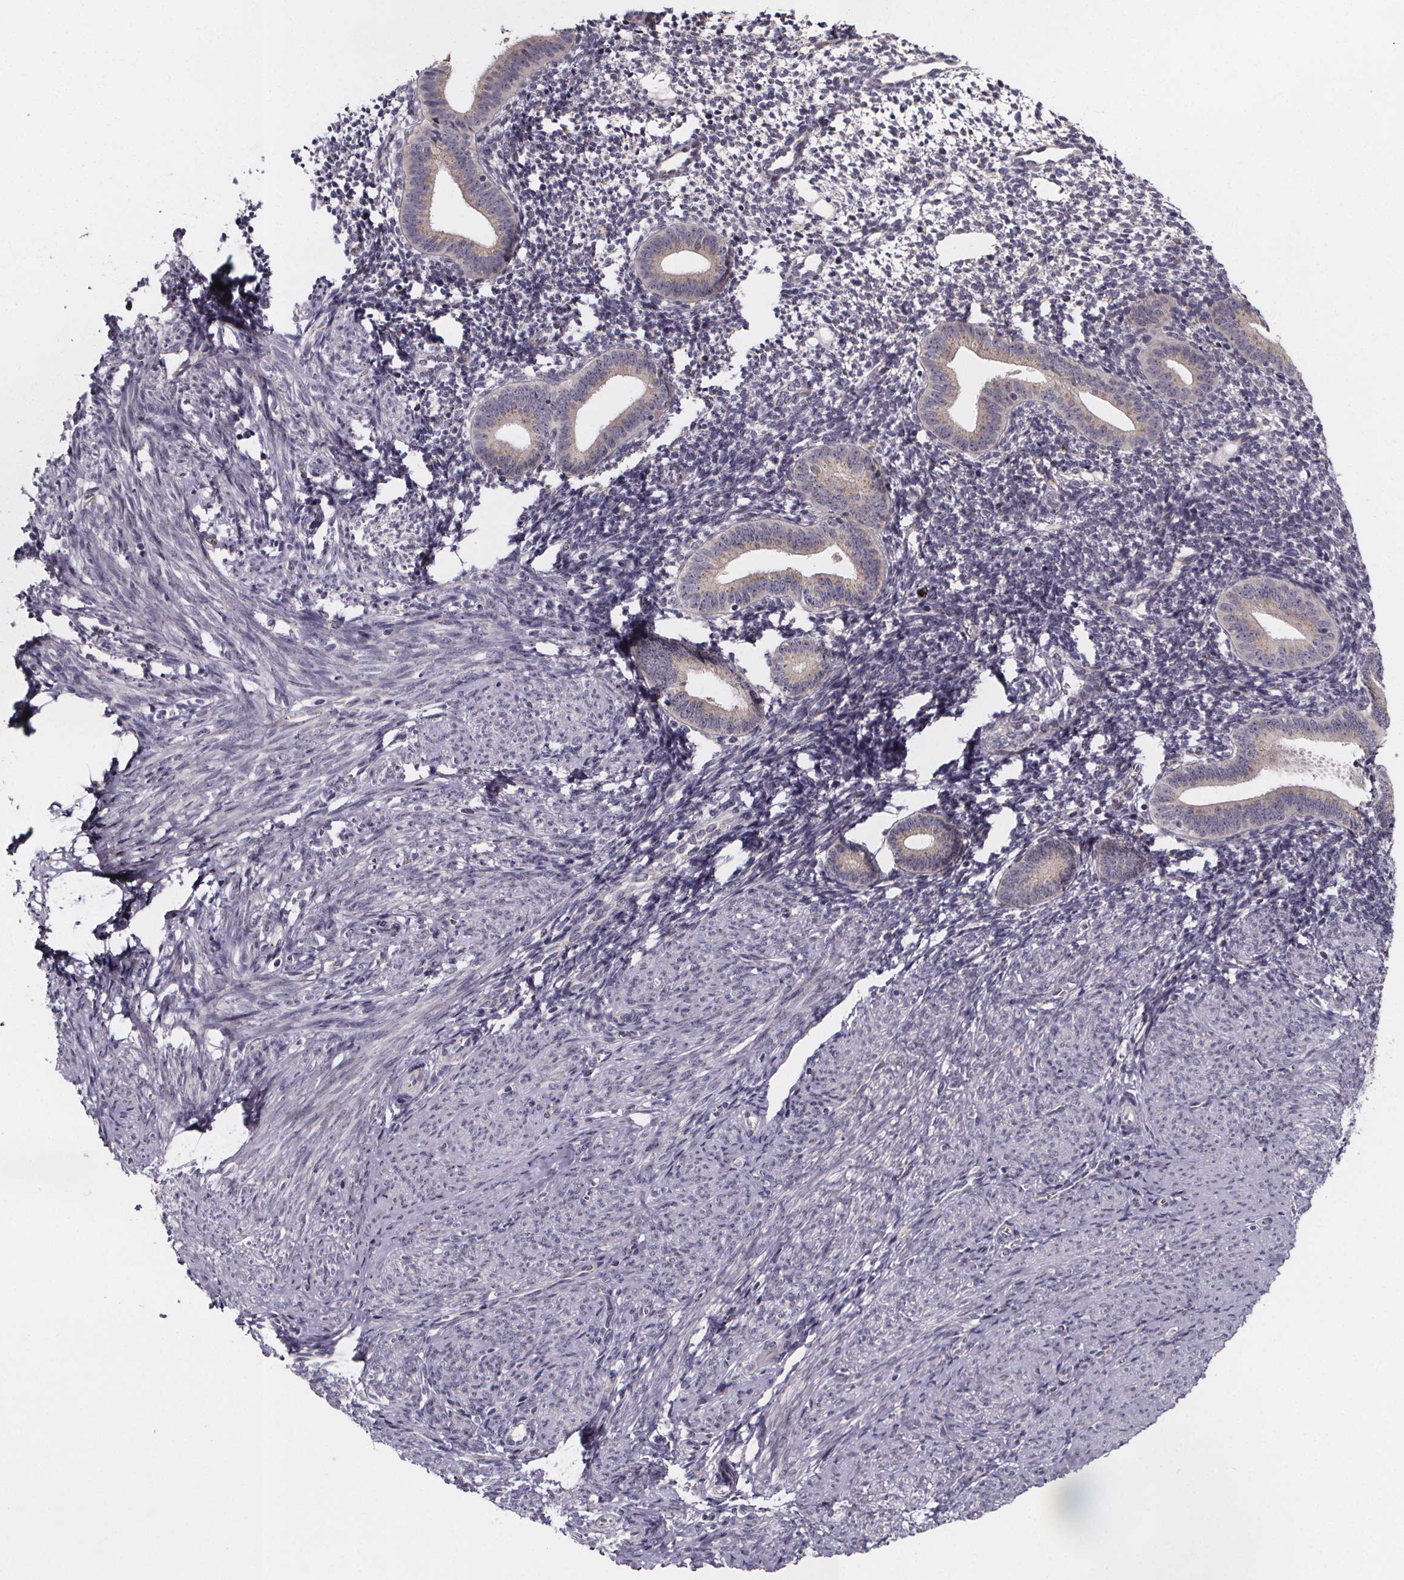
{"staining": {"intensity": "negative", "quantity": "none", "location": "none"}, "tissue": "endometrium", "cell_type": "Cells in endometrial stroma", "image_type": "normal", "snomed": [{"axis": "morphology", "description": "Normal tissue, NOS"}, {"axis": "topography", "description": "Endometrium"}], "caption": "Endometrium stained for a protein using immunohistochemistry displays no expression cells in endometrial stroma.", "gene": "NDST1", "patient": {"sex": "female", "age": 40}}